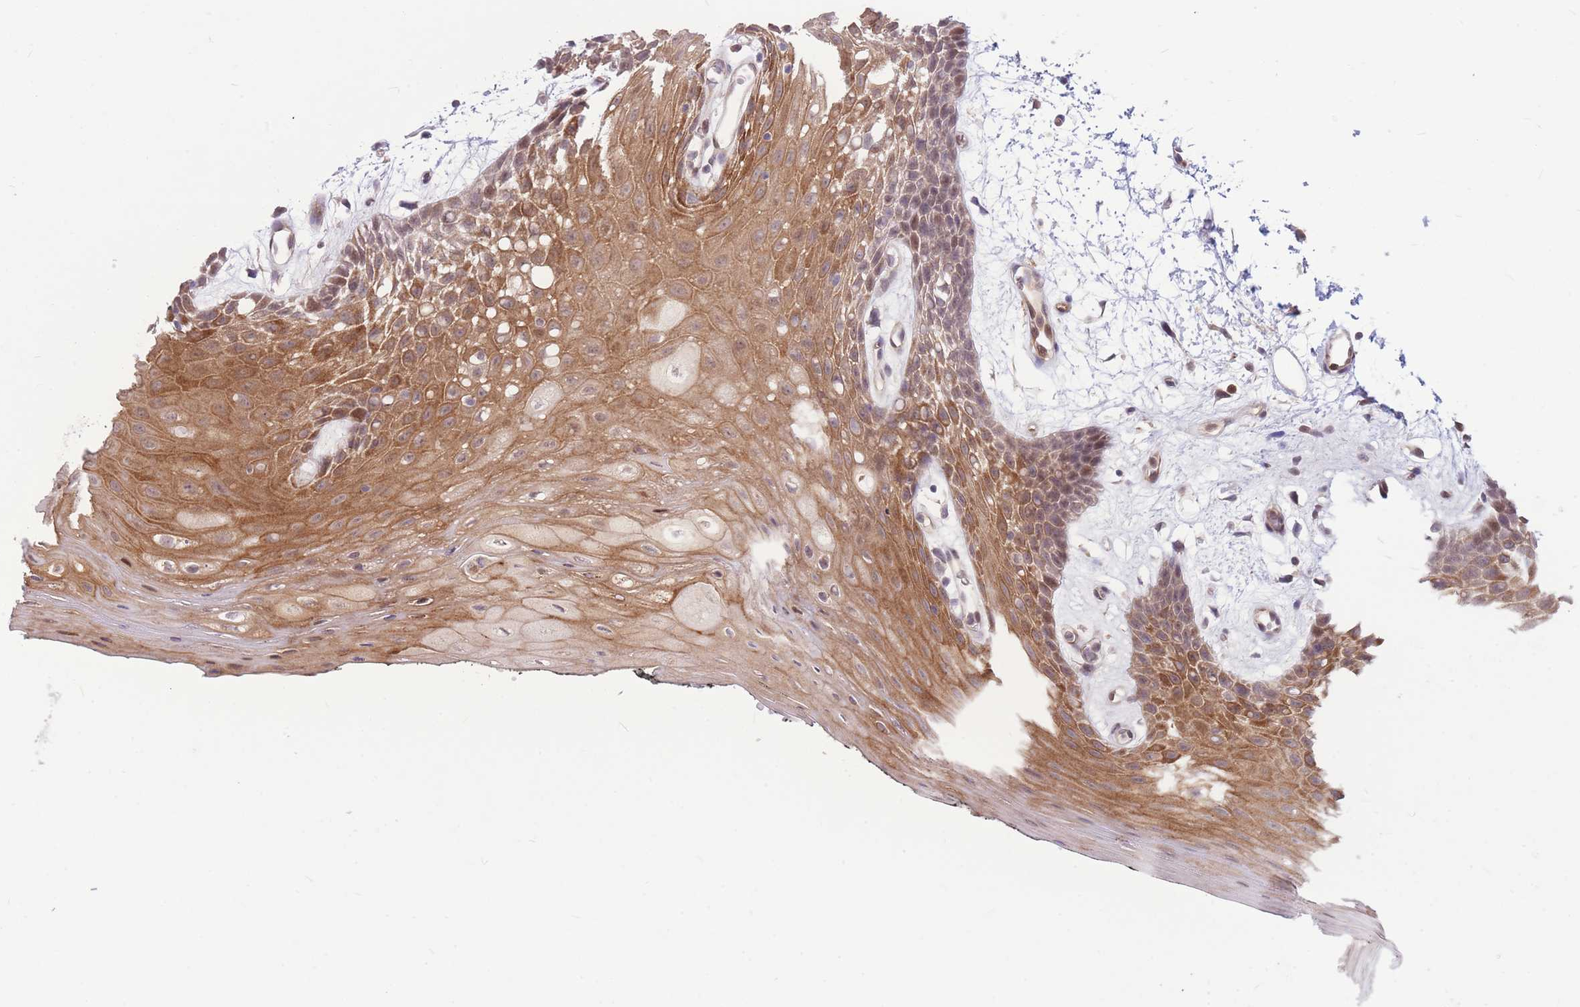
{"staining": {"intensity": "moderate", "quantity": ">75%", "location": "cytoplasmic/membranous,nuclear"}, "tissue": "oral mucosa", "cell_type": "Squamous epithelial cells", "image_type": "normal", "snomed": [{"axis": "morphology", "description": "Normal tissue, NOS"}, {"axis": "topography", "description": "Oral tissue"}, {"axis": "topography", "description": "Tounge, NOS"}], "caption": "This is an image of IHC staining of normal oral mucosa, which shows moderate positivity in the cytoplasmic/membranous,nuclear of squamous epithelial cells.", "gene": "TCF20", "patient": {"sex": "female", "age": 59}}